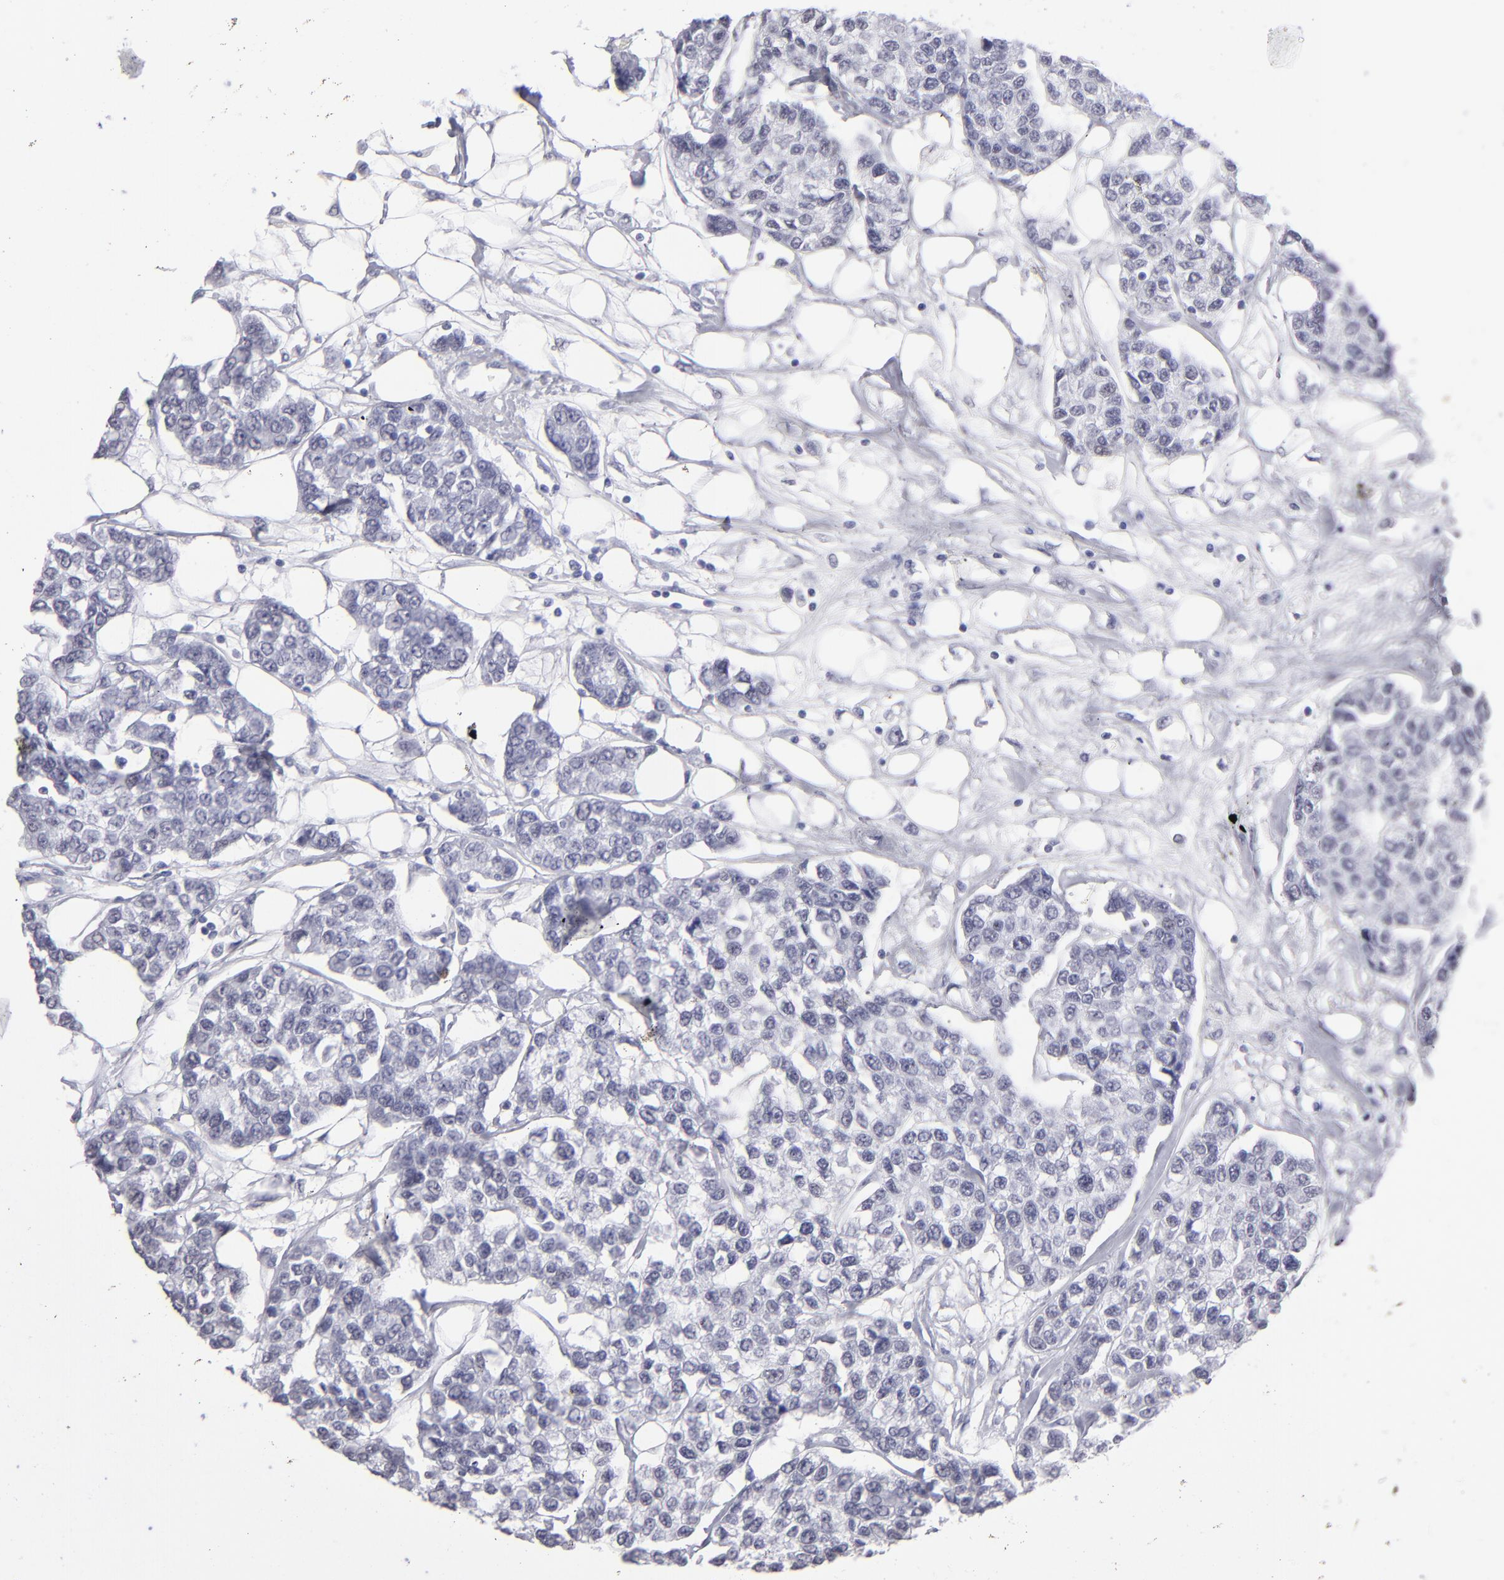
{"staining": {"intensity": "negative", "quantity": "none", "location": "none"}, "tissue": "breast cancer", "cell_type": "Tumor cells", "image_type": "cancer", "snomed": [{"axis": "morphology", "description": "Duct carcinoma"}, {"axis": "topography", "description": "Breast"}], "caption": "Breast cancer (intraductal carcinoma) was stained to show a protein in brown. There is no significant positivity in tumor cells.", "gene": "ALDOB", "patient": {"sex": "female", "age": 51}}